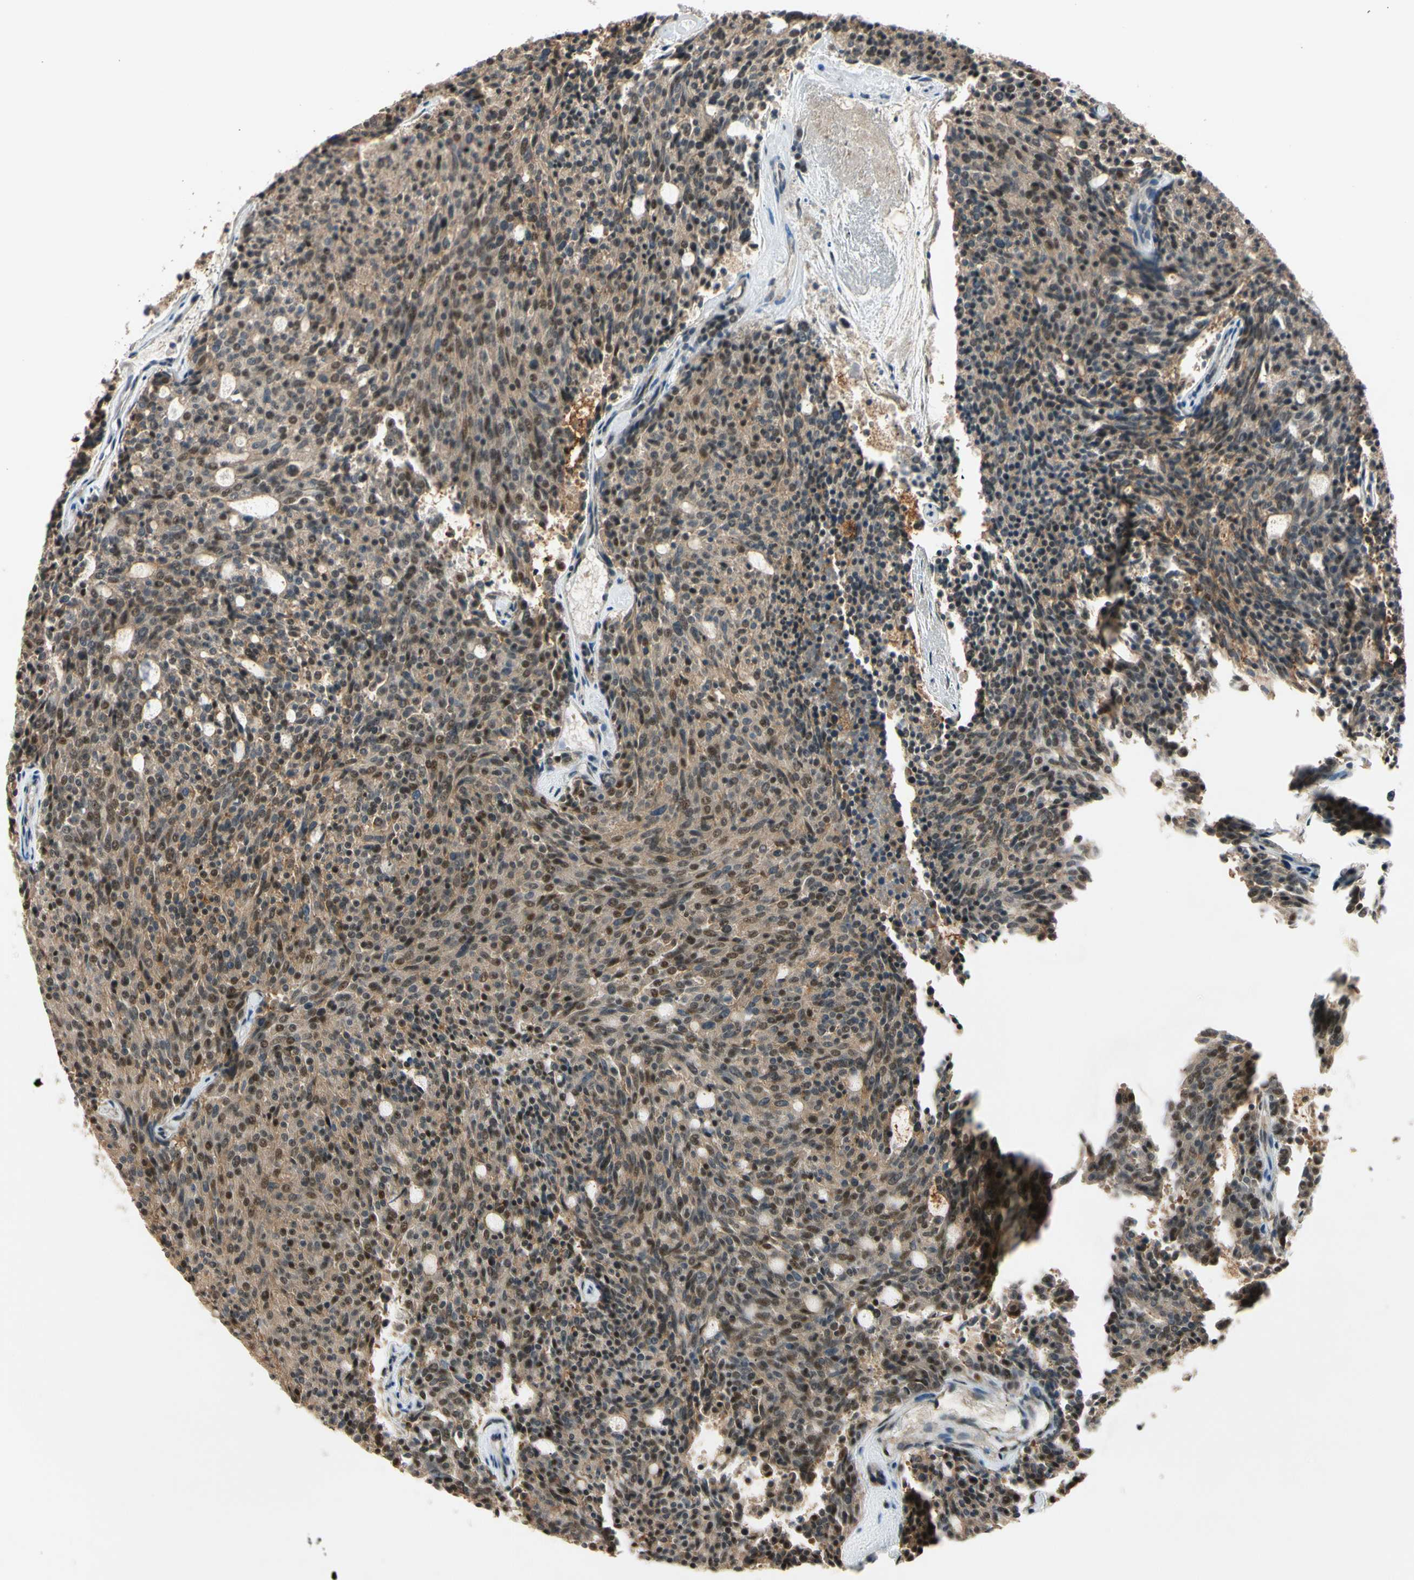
{"staining": {"intensity": "moderate", "quantity": "25%-75%", "location": "cytoplasmic/membranous,nuclear"}, "tissue": "carcinoid", "cell_type": "Tumor cells", "image_type": "cancer", "snomed": [{"axis": "morphology", "description": "Carcinoid, malignant, NOS"}, {"axis": "topography", "description": "Pancreas"}], "caption": "Approximately 25%-75% of tumor cells in carcinoid reveal moderate cytoplasmic/membranous and nuclear protein positivity as visualized by brown immunohistochemical staining.", "gene": "MCPH1", "patient": {"sex": "female", "age": 54}}